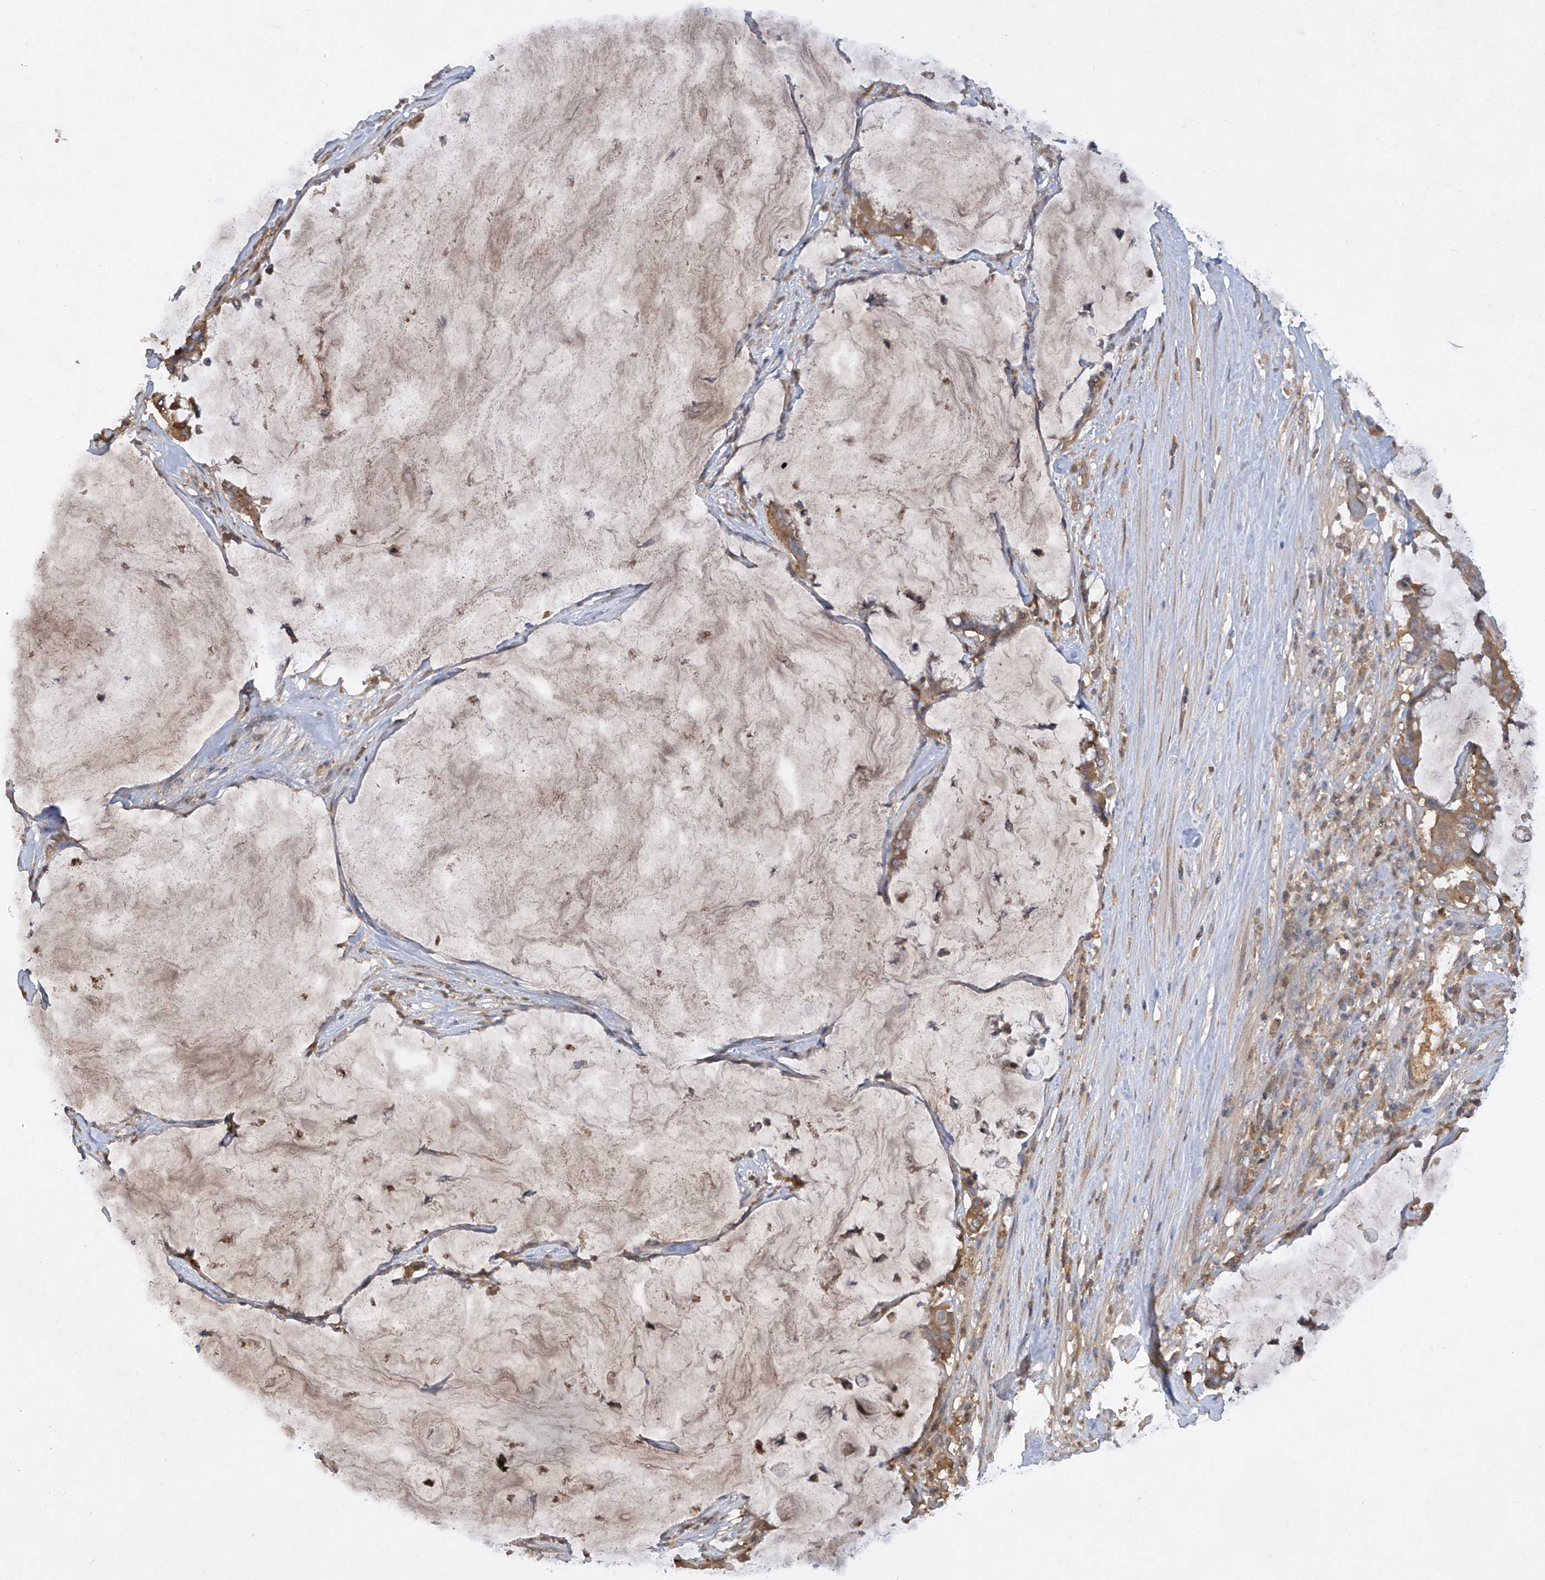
{"staining": {"intensity": "moderate", "quantity": ">75%", "location": "cytoplasmic/membranous"}, "tissue": "pancreatic cancer", "cell_type": "Tumor cells", "image_type": "cancer", "snomed": [{"axis": "morphology", "description": "Adenocarcinoma, NOS"}, {"axis": "topography", "description": "Pancreas"}], "caption": "Protein staining of pancreatic adenocarcinoma tissue reveals moderate cytoplasmic/membranous expression in about >75% of tumor cells.", "gene": "HAS3", "patient": {"sex": "male", "age": 41}}